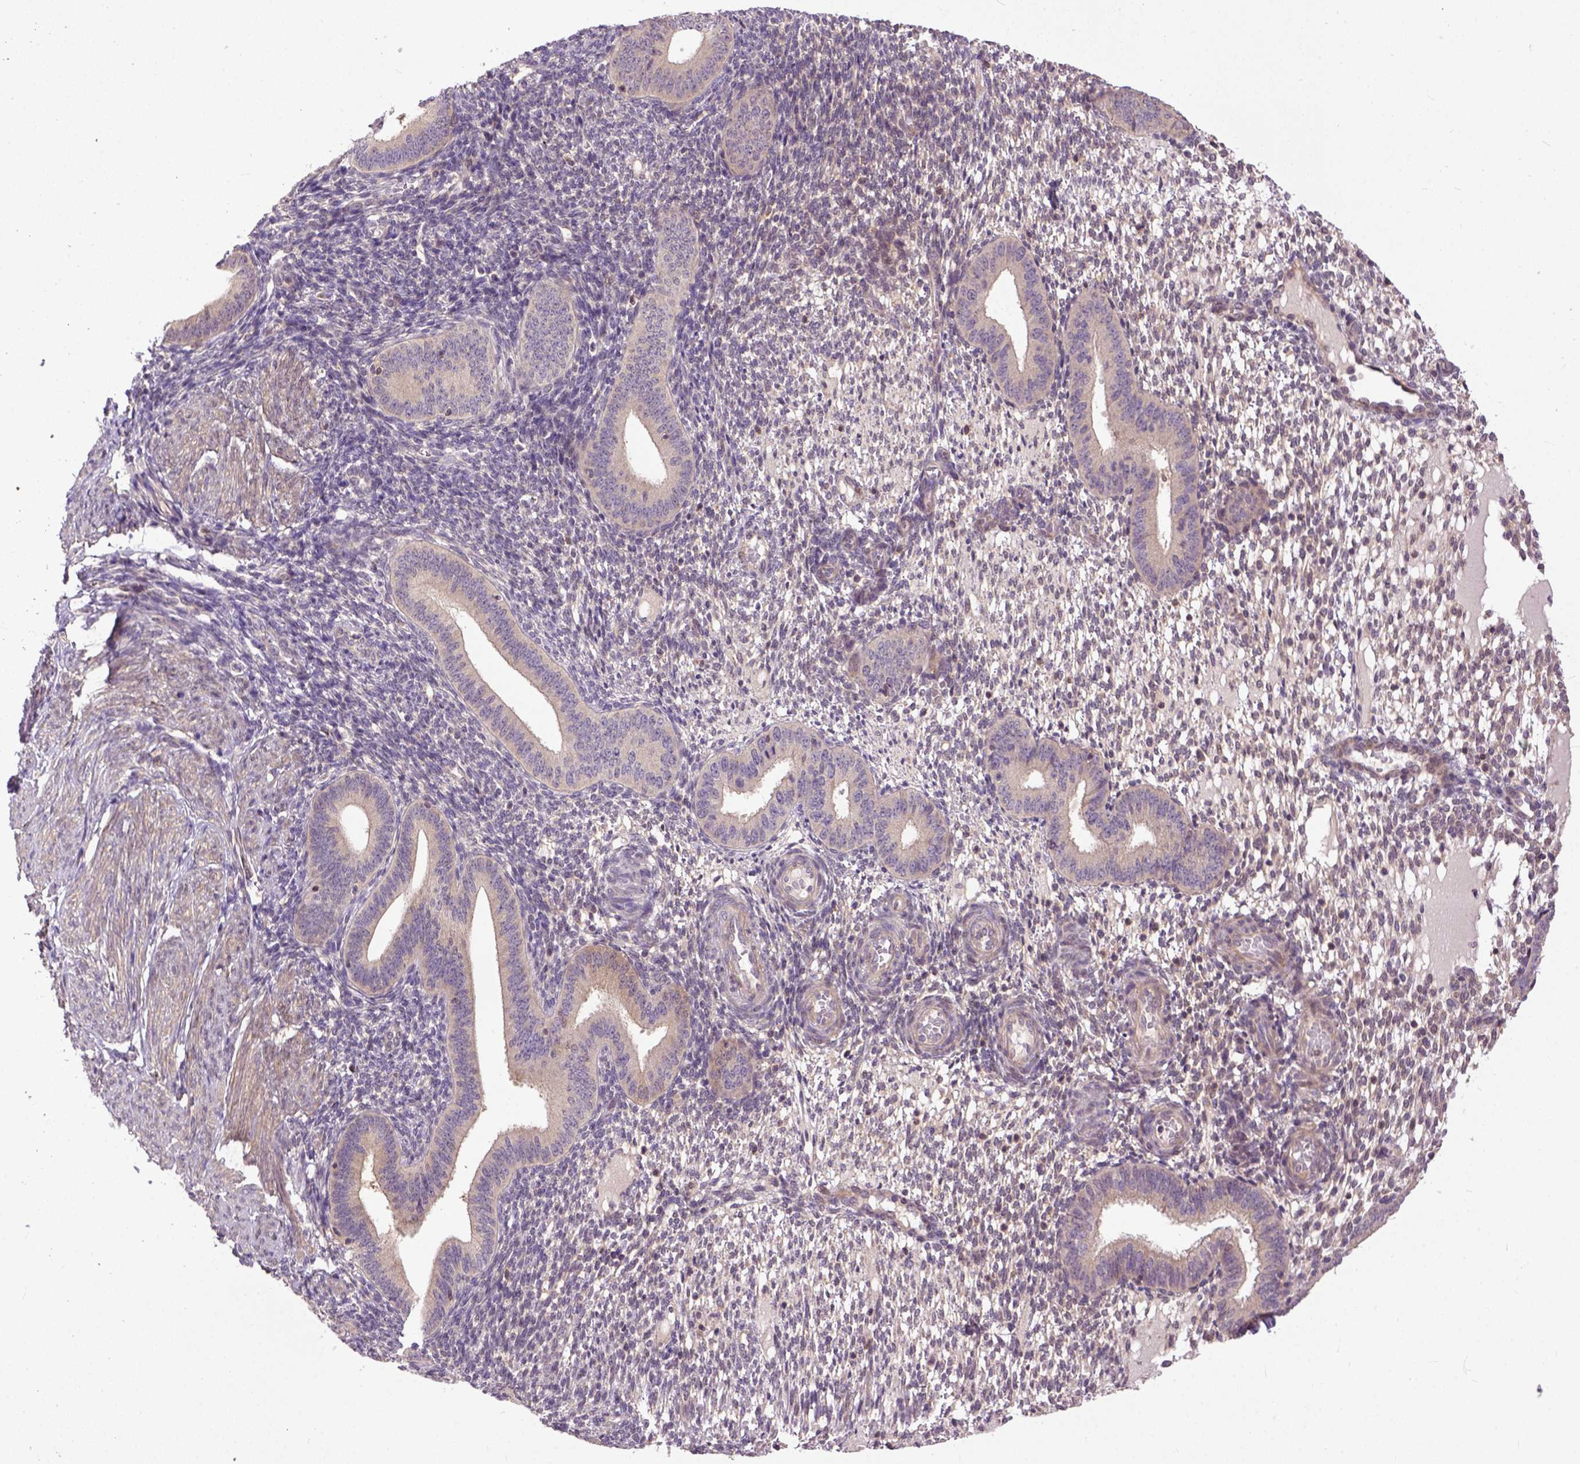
{"staining": {"intensity": "negative", "quantity": "none", "location": "none"}, "tissue": "endometrium", "cell_type": "Cells in endometrial stroma", "image_type": "normal", "snomed": [{"axis": "morphology", "description": "Normal tissue, NOS"}, {"axis": "topography", "description": "Endometrium"}], "caption": "High power microscopy histopathology image of an IHC image of benign endometrium, revealing no significant positivity in cells in endometrial stroma. (IHC, brightfield microscopy, high magnification).", "gene": "CPNE1", "patient": {"sex": "female", "age": 40}}